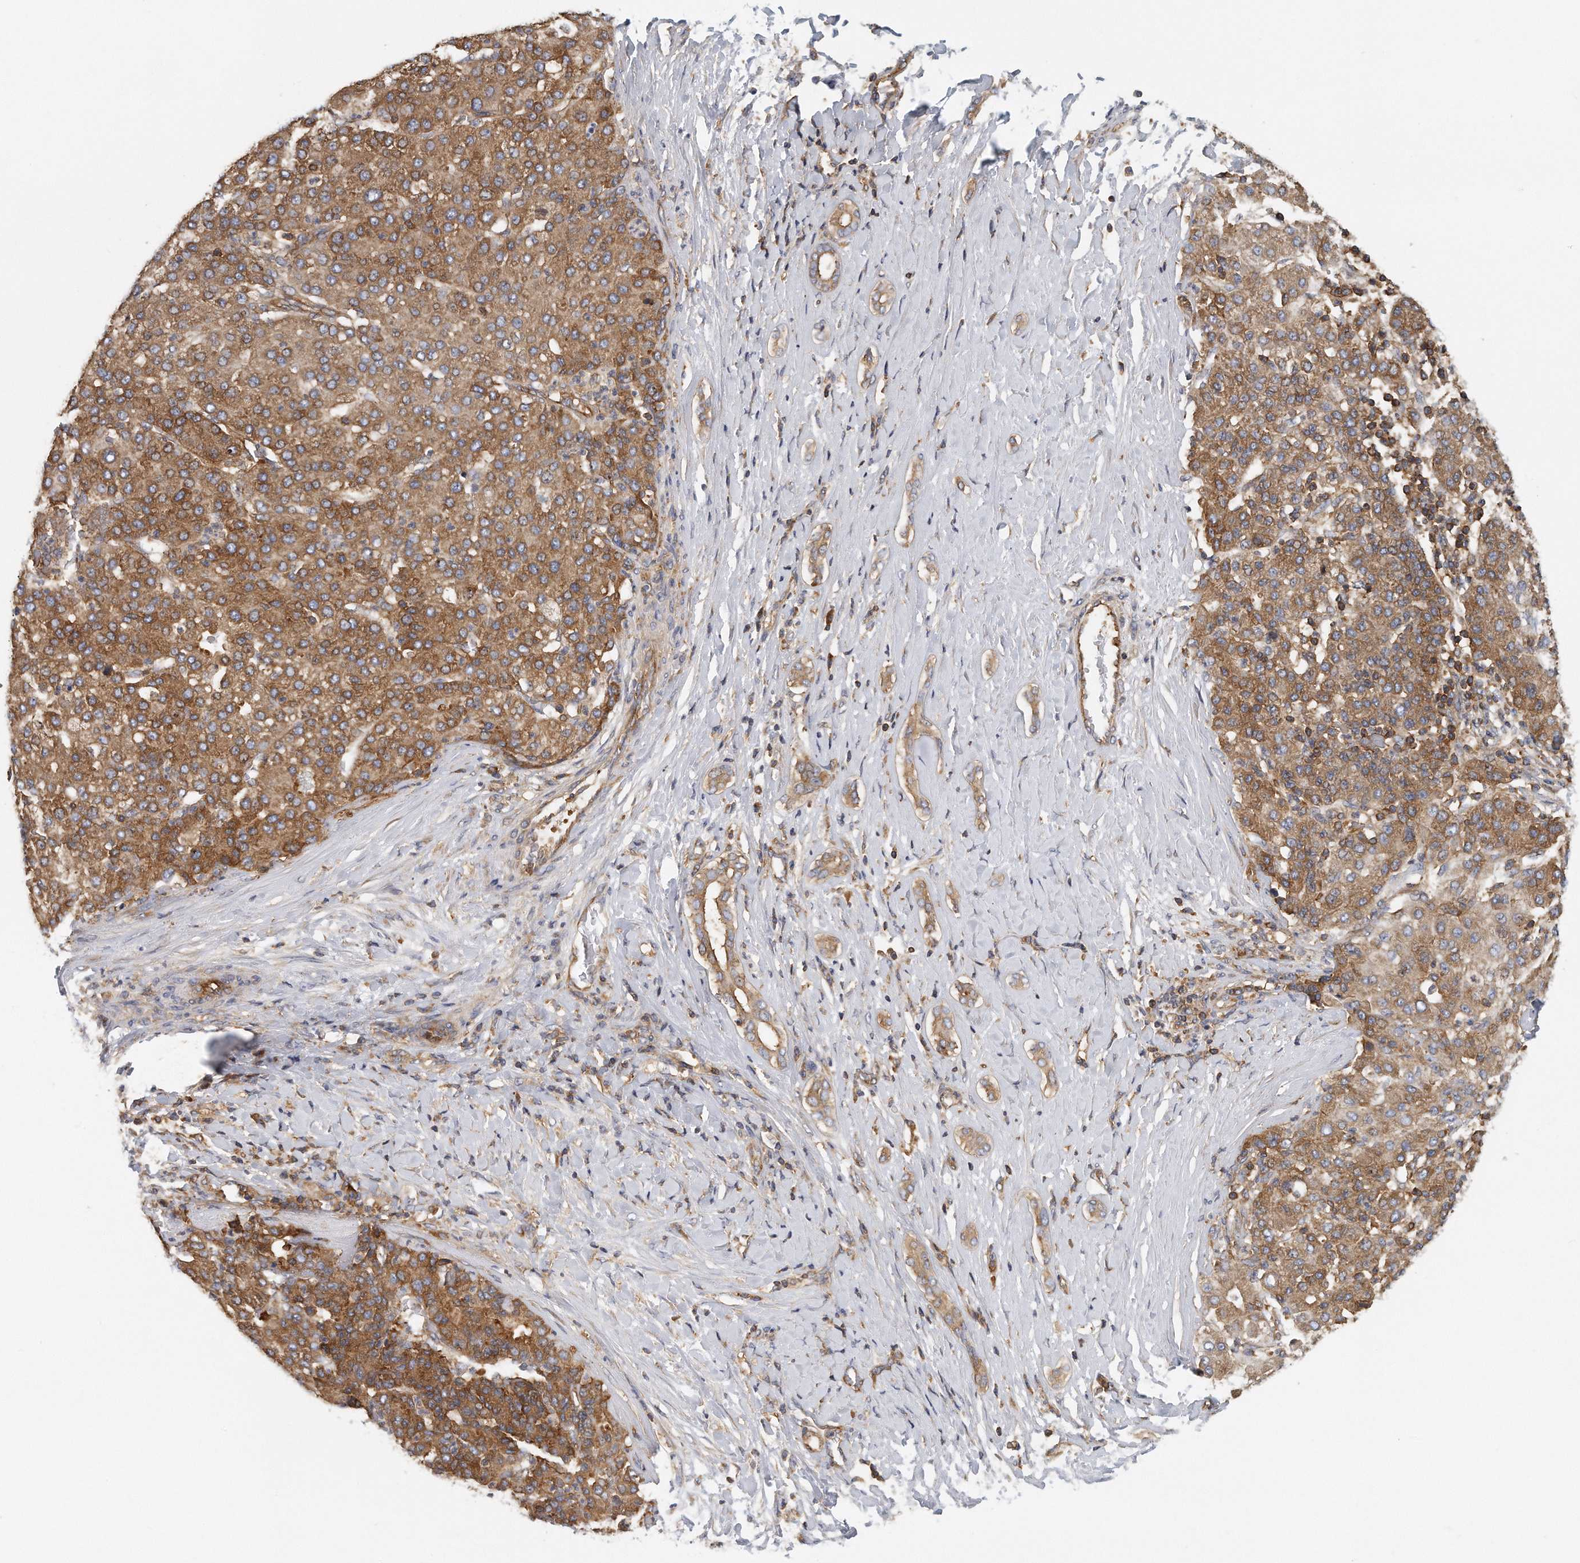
{"staining": {"intensity": "strong", "quantity": ">75%", "location": "cytoplasmic/membranous"}, "tissue": "liver cancer", "cell_type": "Tumor cells", "image_type": "cancer", "snomed": [{"axis": "morphology", "description": "Carcinoma, Hepatocellular, NOS"}, {"axis": "topography", "description": "Liver"}], "caption": "Immunohistochemical staining of liver cancer (hepatocellular carcinoma) demonstrates high levels of strong cytoplasmic/membranous positivity in approximately >75% of tumor cells.", "gene": "EIF3I", "patient": {"sex": "male", "age": 65}}